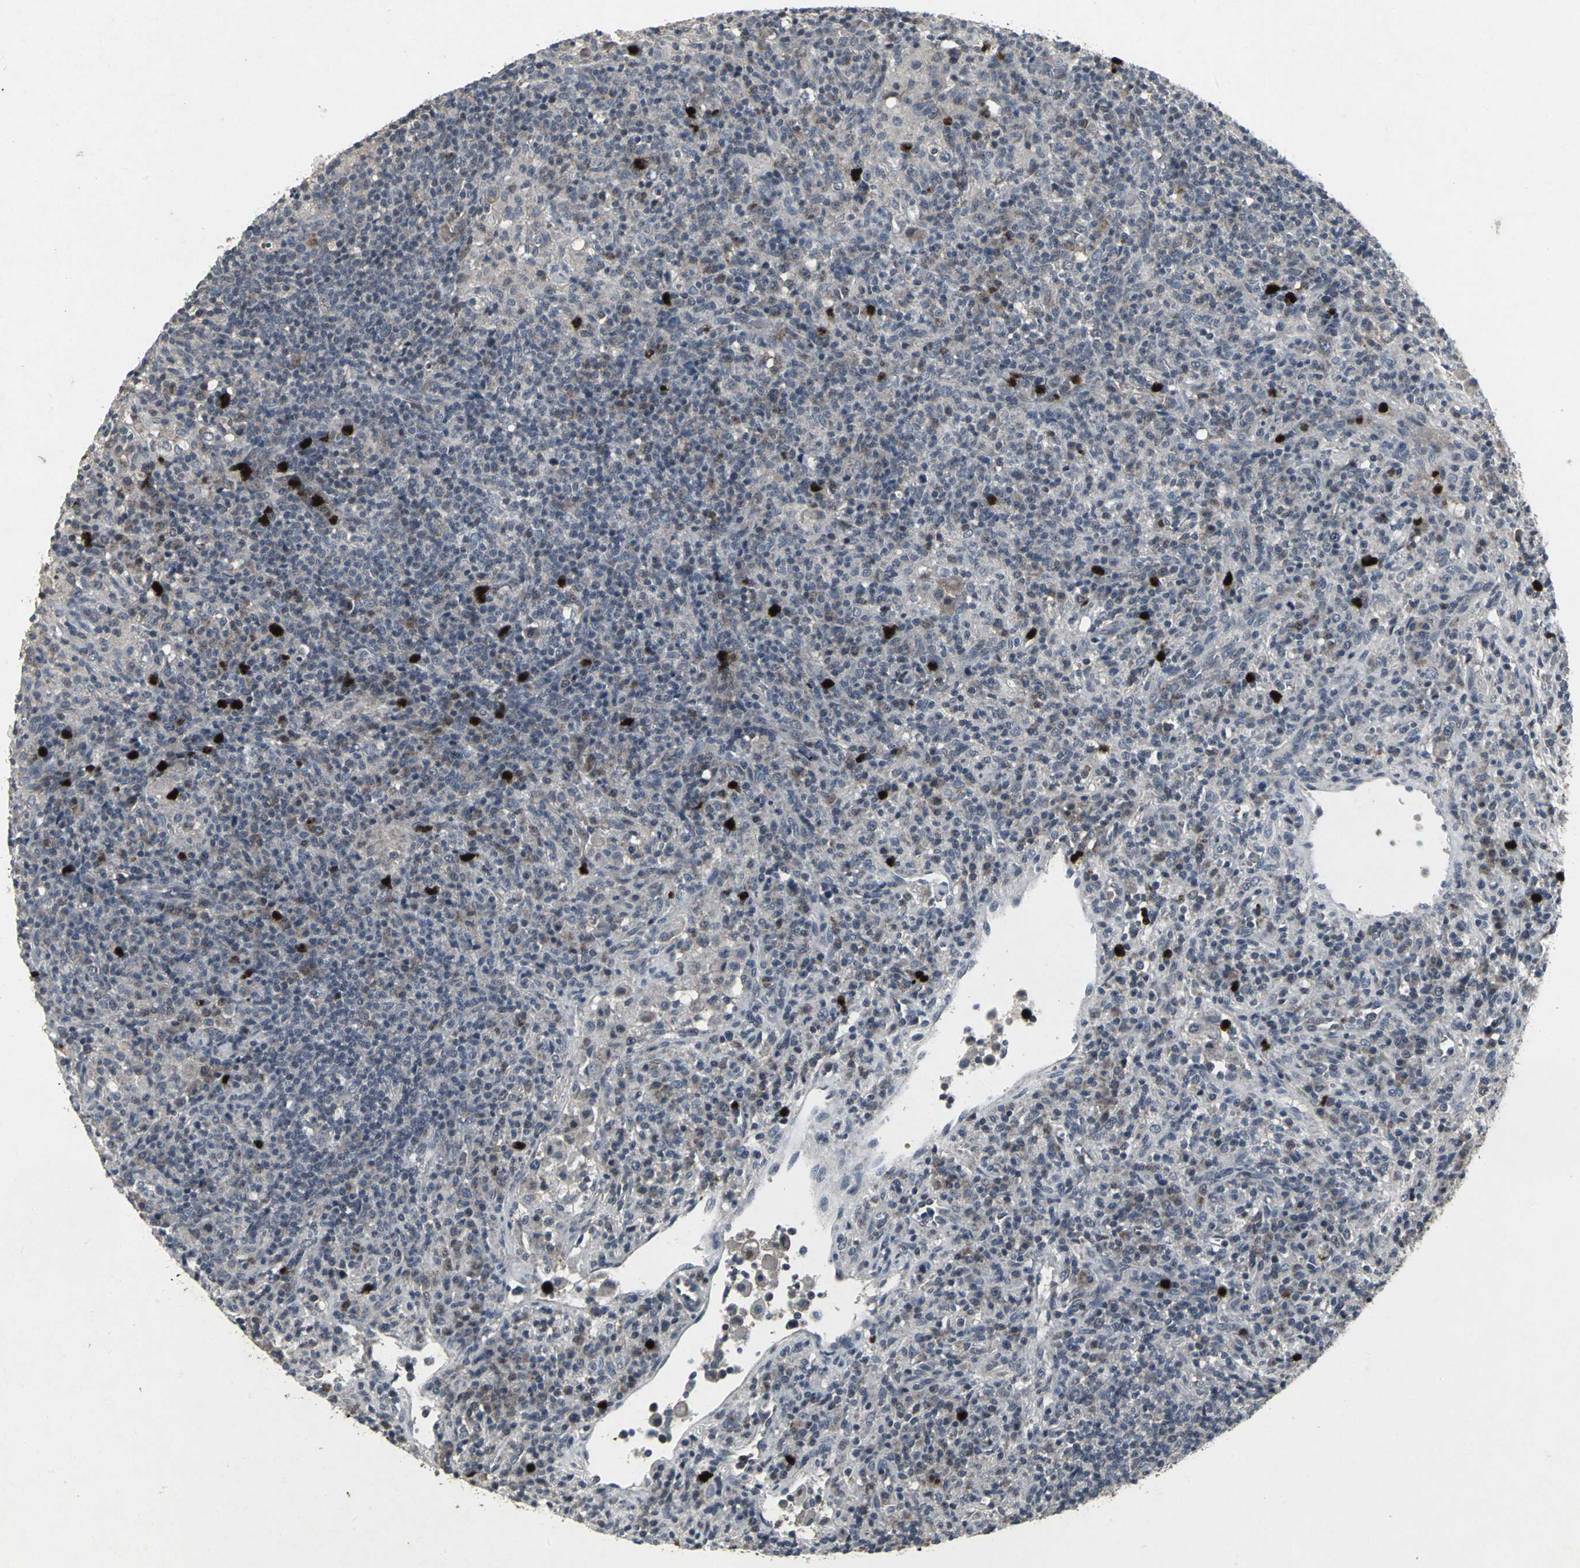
{"staining": {"intensity": "strong", "quantity": ">75%", "location": "cytoplasmic/membranous,nuclear"}, "tissue": "lymphoma", "cell_type": "Tumor cells", "image_type": "cancer", "snomed": [{"axis": "morphology", "description": "Hodgkin's disease, NOS"}, {"axis": "topography", "description": "Lymph node"}], "caption": "Hodgkin's disease stained with DAB (3,3'-diaminobenzidine) immunohistochemistry (IHC) demonstrates high levels of strong cytoplasmic/membranous and nuclear positivity in approximately >75% of tumor cells.", "gene": "BMP4", "patient": {"sex": "male", "age": 65}}